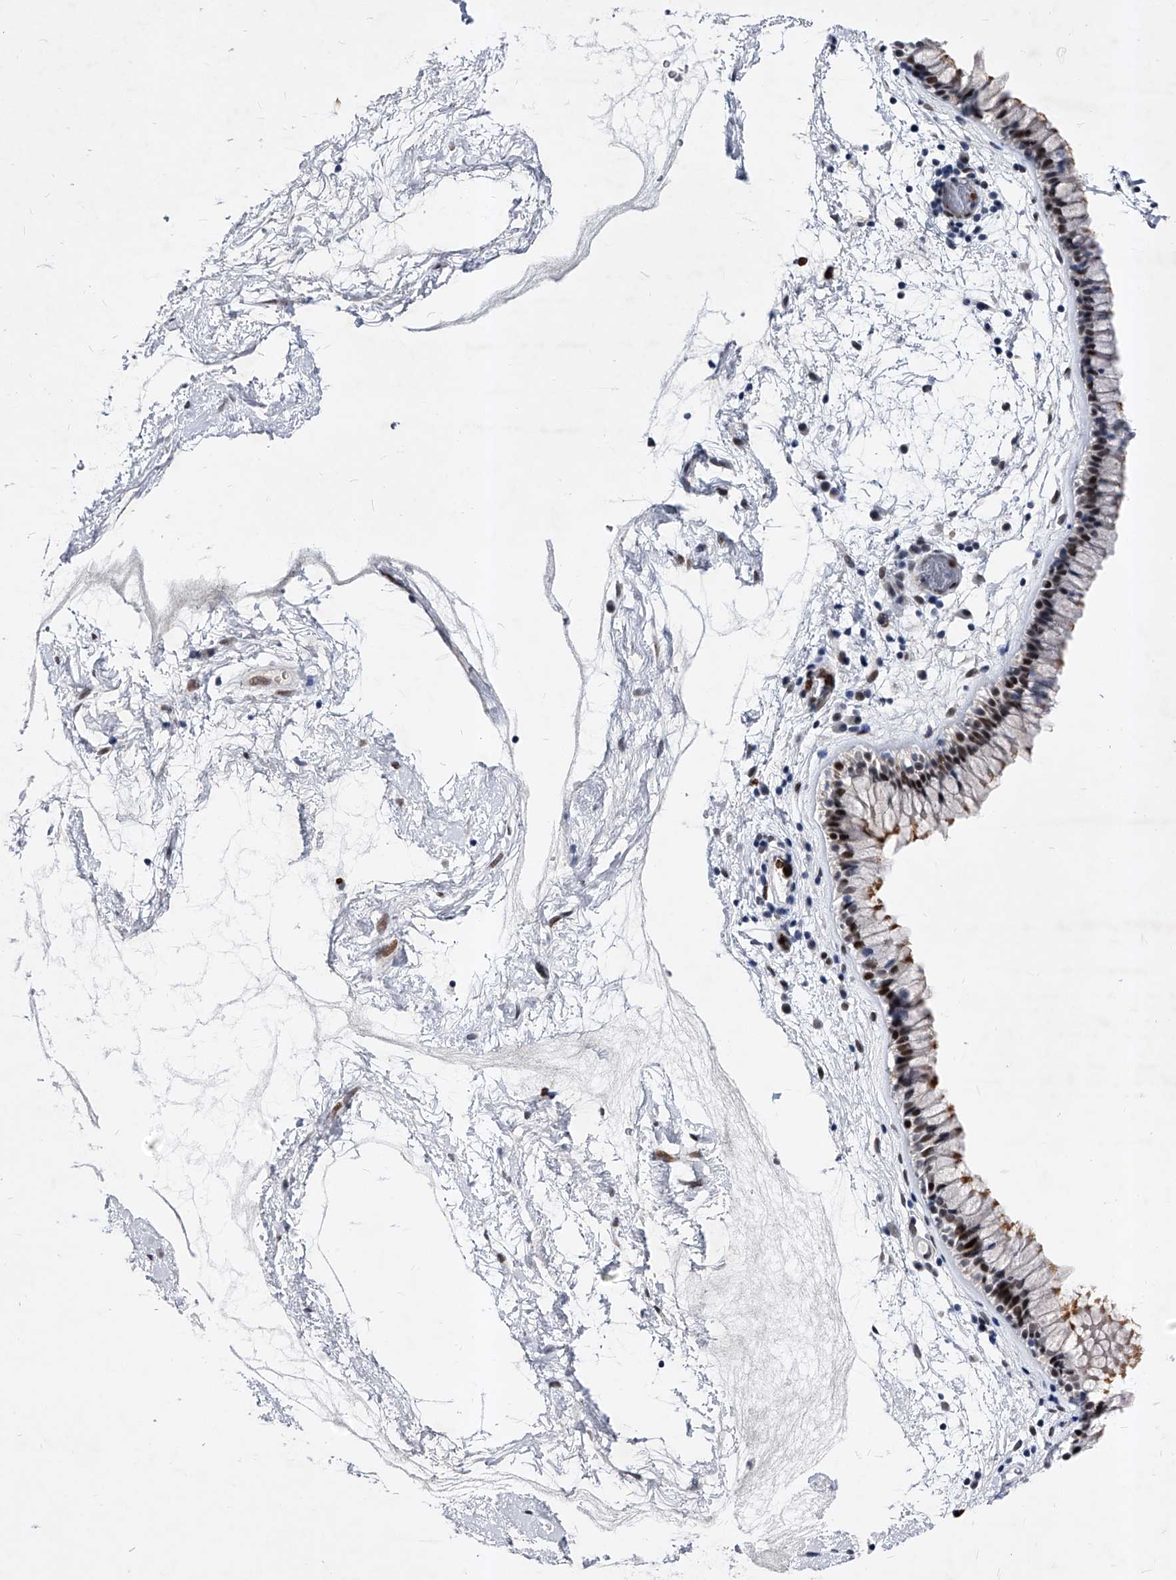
{"staining": {"intensity": "strong", "quantity": ">75%", "location": "nuclear"}, "tissue": "nasopharynx", "cell_type": "Respiratory epithelial cells", "image_type": "normal", "snomed": [{"axis": "morphology", "description": "Normal tissue, NOS"}, {"axis": "morphology", "description": "Inflammation, NOS"}, {"axis": "topography", "description": "Nasopharynx"}], "caption": "Protein expression analysis of benign nasopharynx demonstrates strong nuclear expression in approximately >75% of respiratory epithelial cells.", "gene": "TESK2", "patient": {"sex": "male", "age": 48}}